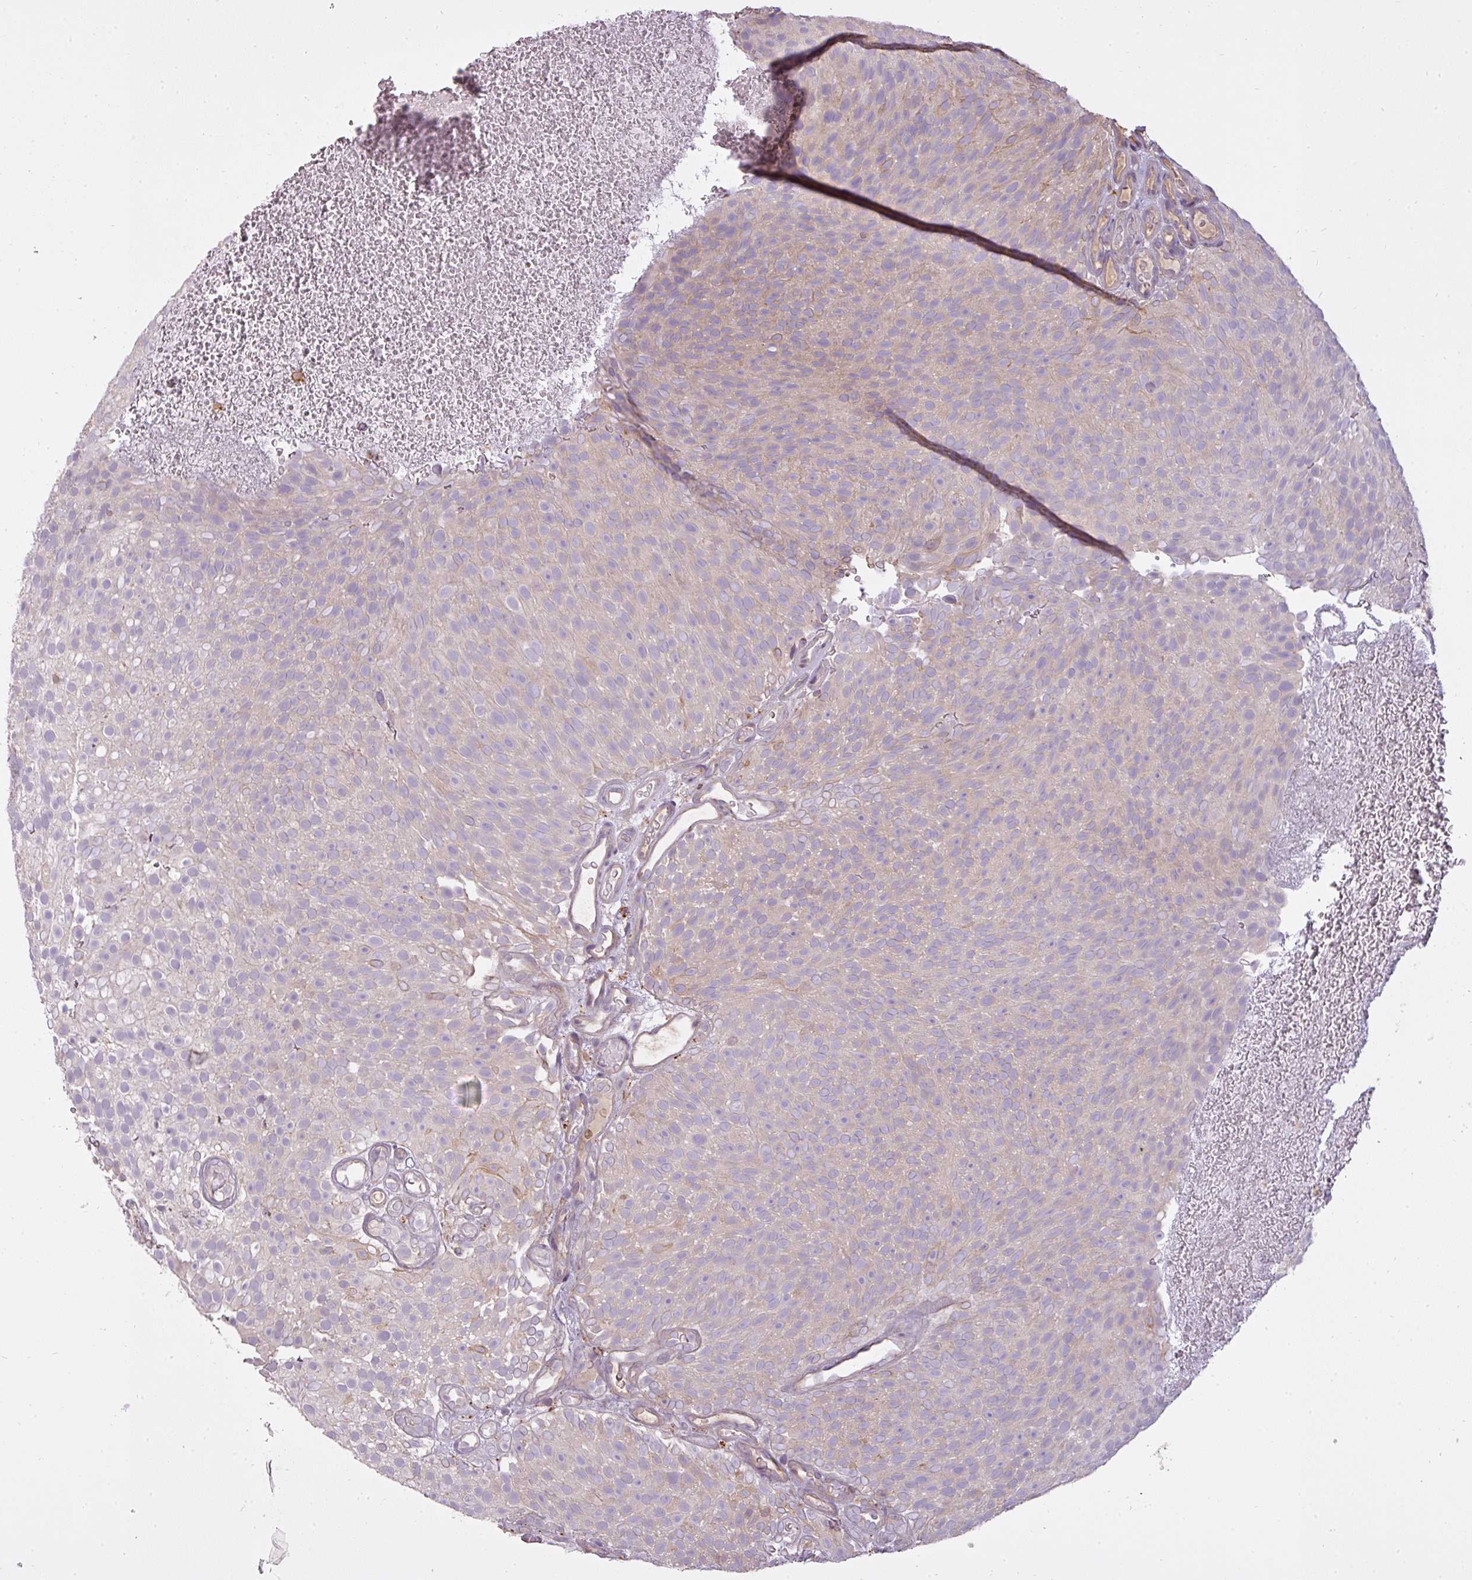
{"staining": {"intensity": "negative", "quantity": "none", "location": "none"}, "tissue": "urothelial cancer", "cell_type": "Tumor cells", "image_type": "cancer", "snomed": [{"axis": "morphology", "description": "Urothelial carcinoma, Low grade"}, {"axis": "topography", "description": "Urinary bladder"}], "caption": "Immunohistochemical staining of low-grade urothelial carcinoma reveals no significant expression in tumor cells.", "gene": "STK4", "patient": {"sex": "male", "age": 78}}